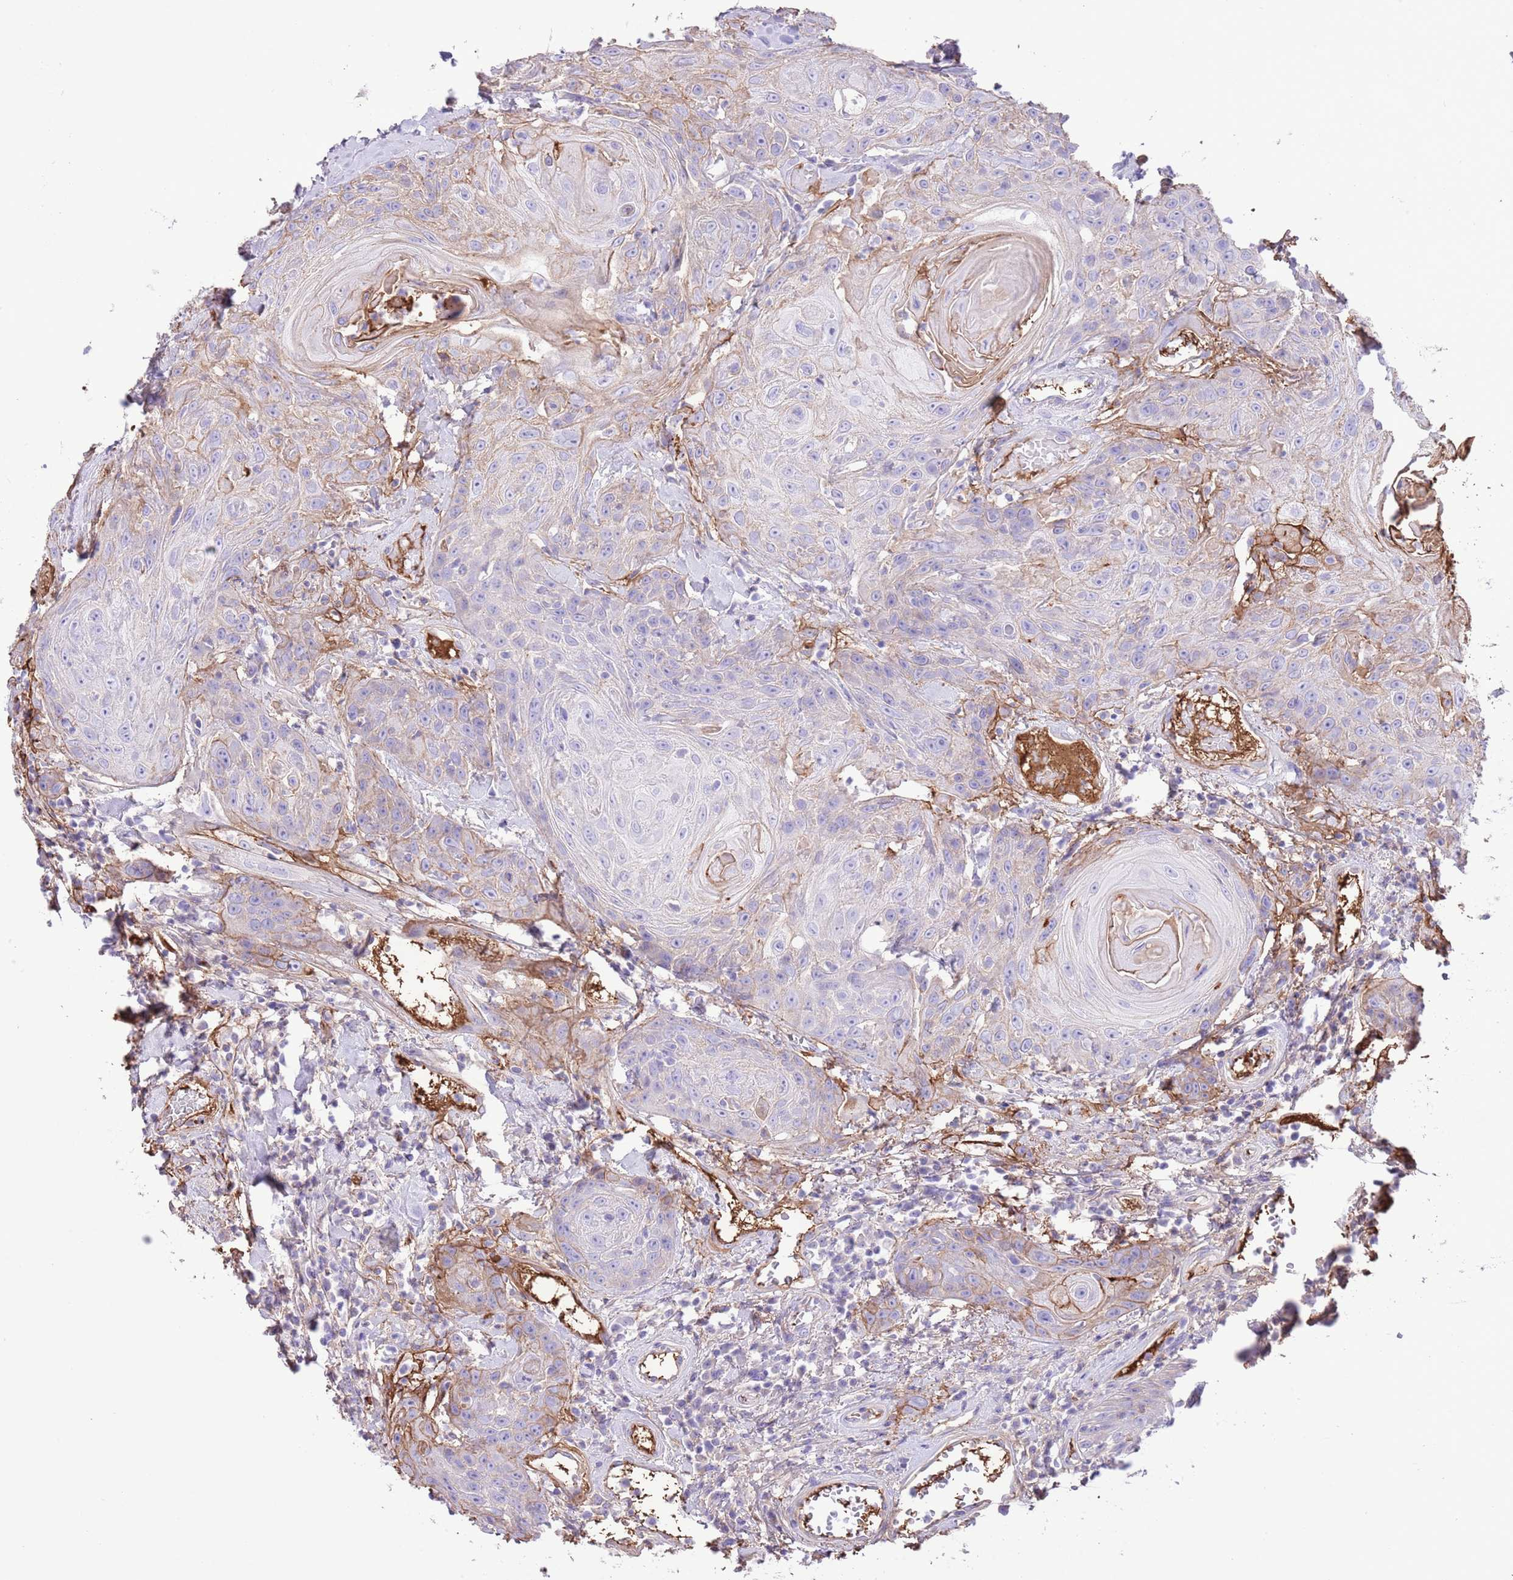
{"staining": {"intensity": "moderate", "quantity": "<25%", "location": "cytoplasmic/membranous"}, "tissue": "head and neck cancer", "cell_type": "Tumor cells", "image_type": "cancer", "snomed": [{"axis": "morphology", "description": "Squamous cell carcinoma, NOS"}, {"axis": "topography", "description": "Head-Neck"}], "caption": "Moderate cytoplasmic/membranous expression for a protein is identified in approximately <25% of tumor cells of head and neck squamous cell carcinoma using immunohistochemistry (IHC).", "gene": "IGF1", "patient": {"sex": "female", "age": 59}}